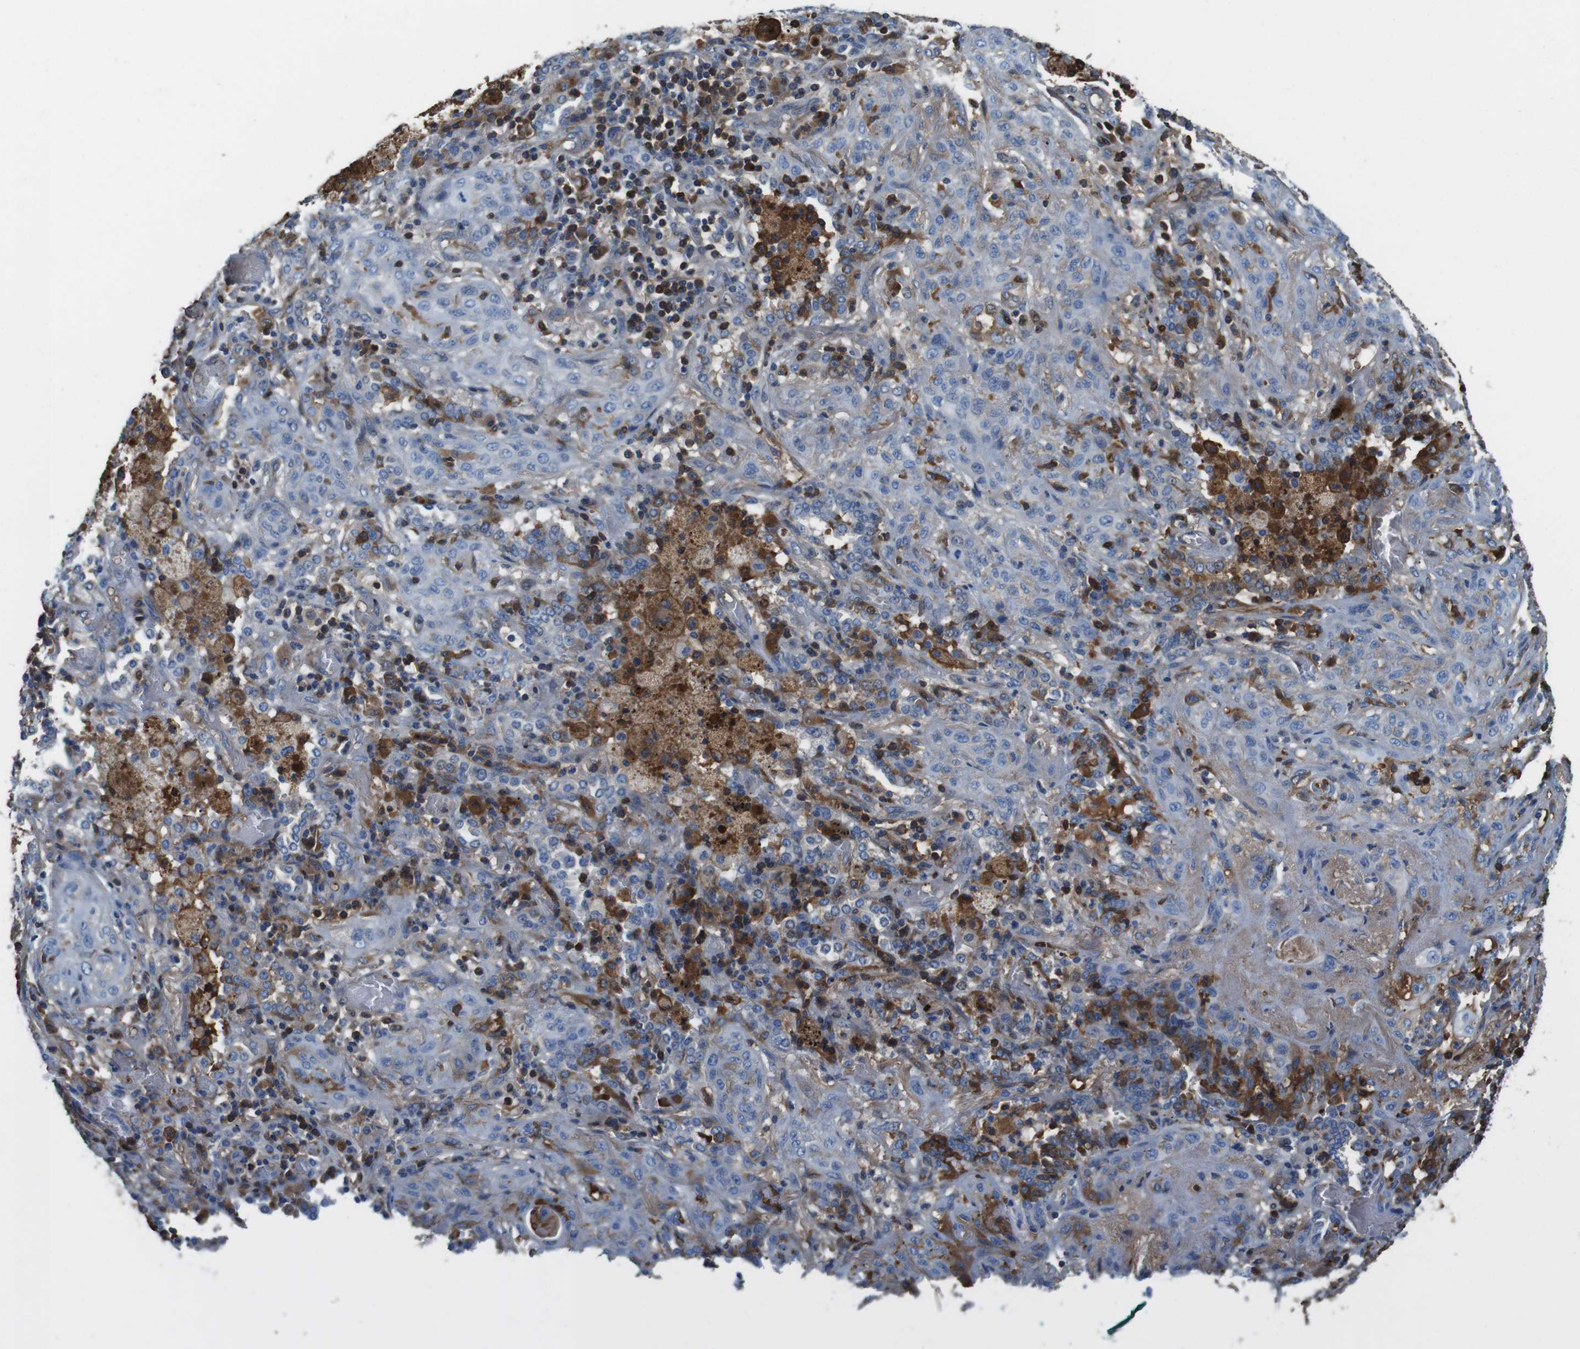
{"staining": {"intensity": "negative", "quantity": "none", "location": "none"}, "tissue": "lung cancer", "cell_type": "Tumor cells", "image_type": "cancer", "snomed": [{"axis": "morphology", "description": "Squamous cell carcinoma, NOS"}, {"axis": "topography", "description": "Lung"}], "caption": "DAB immunohistochemical staining of lung cancer (squamous cell carcinoma) demonstrates no significant expression in tumor cells.", "gene": "TMPRSS15", "patient": {"sex": "female", "age": 47}}